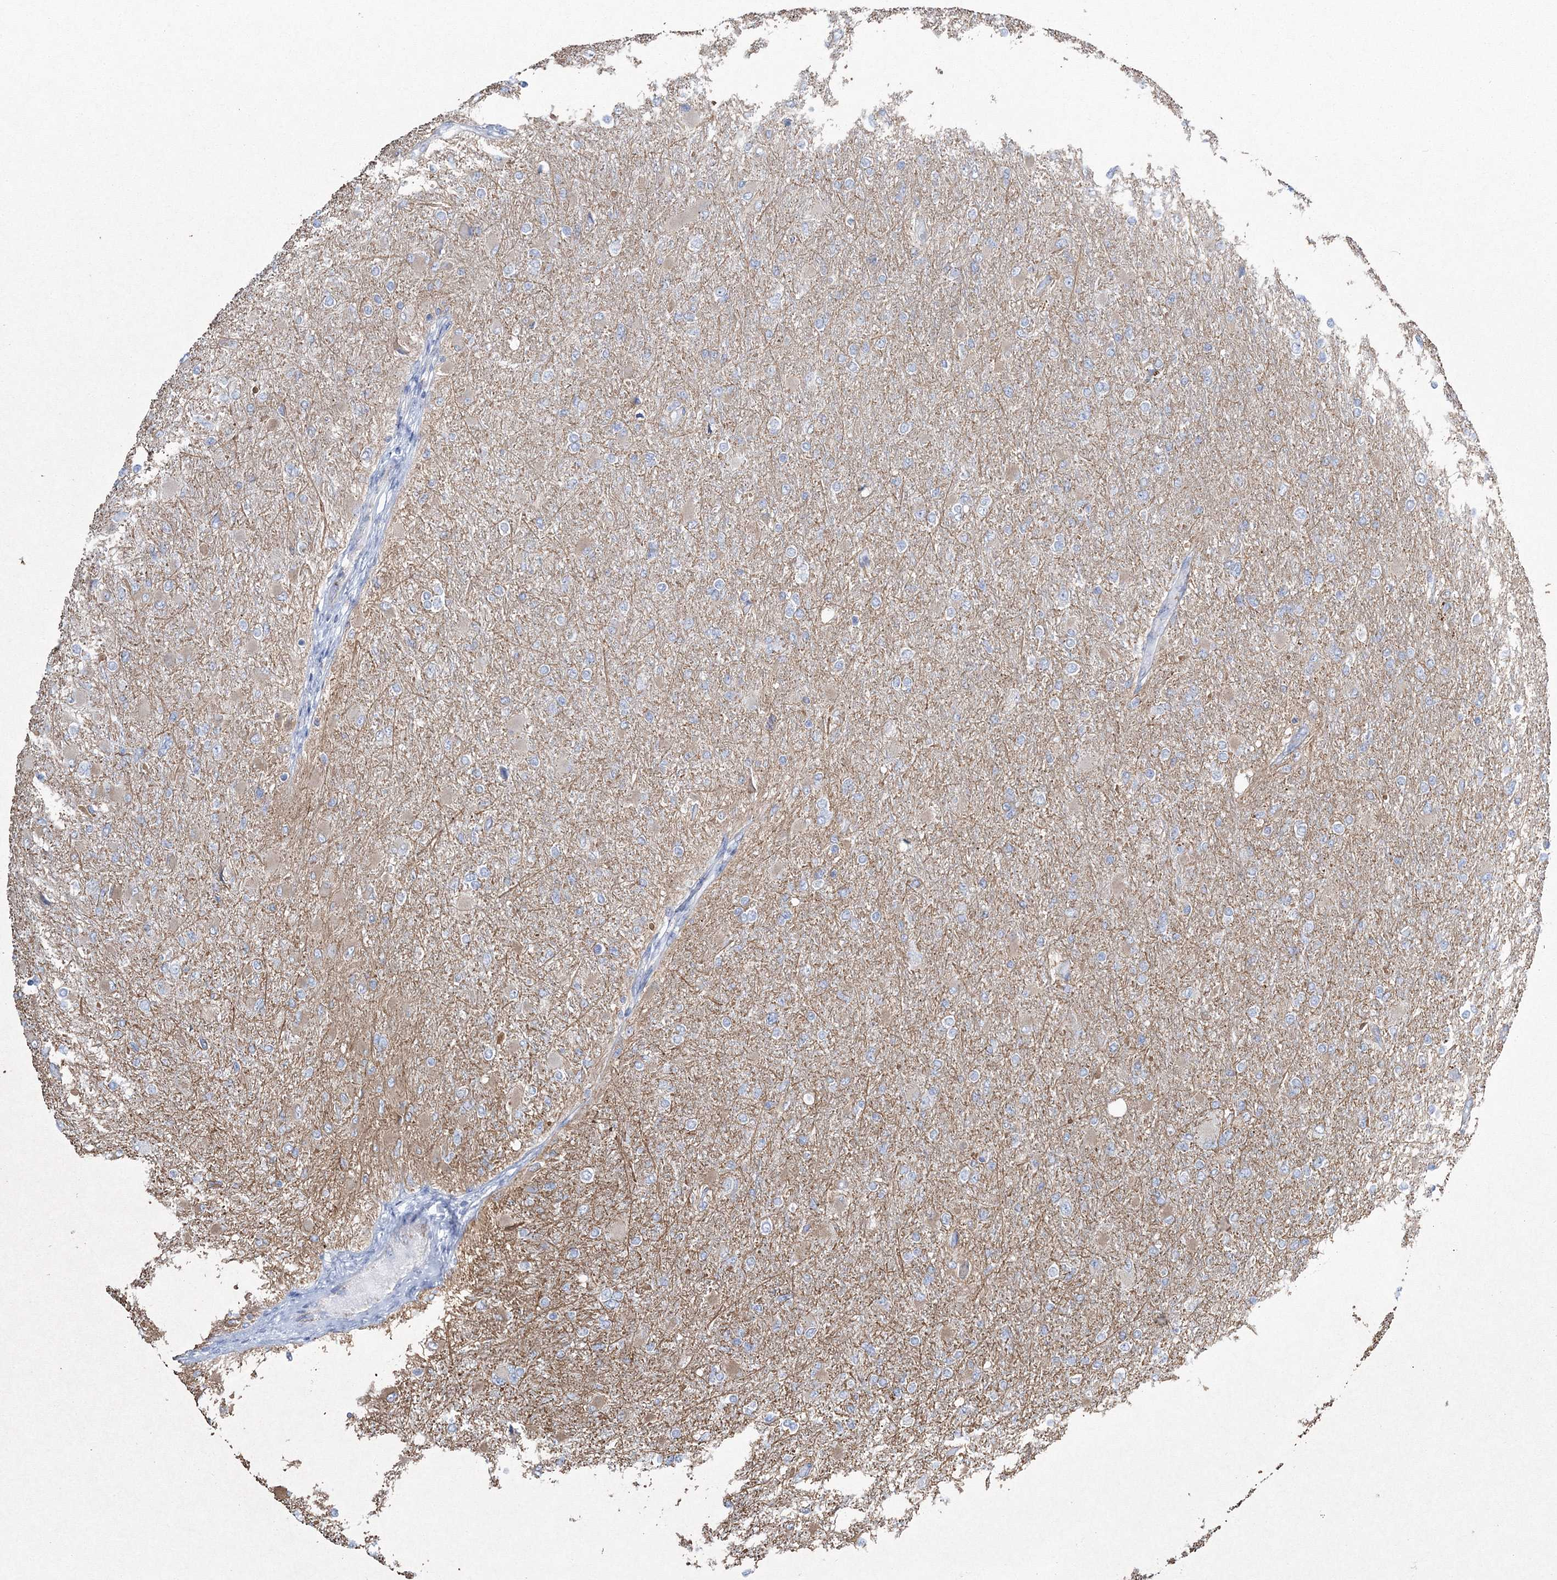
{"staining": {"intensity": "negative", "quantity": "none", "location": "none"}, "tissue": "glioma", "cell_type": "Tumor cells", "image_type": "cancer", "snomed": [{"axis": "morphology", "description": "Glioma, malignant, High grade"}, {"axis": "topography", "description": "Cerebral cortex"}], "caption": "High-grade glioma (malignant) was stained to show a protein in brown. There is no significant expression in tumor cells. Nuclei are stained in blue.", "gene": "HIBCH", "patient": {"sex": "female", "age": 36}}